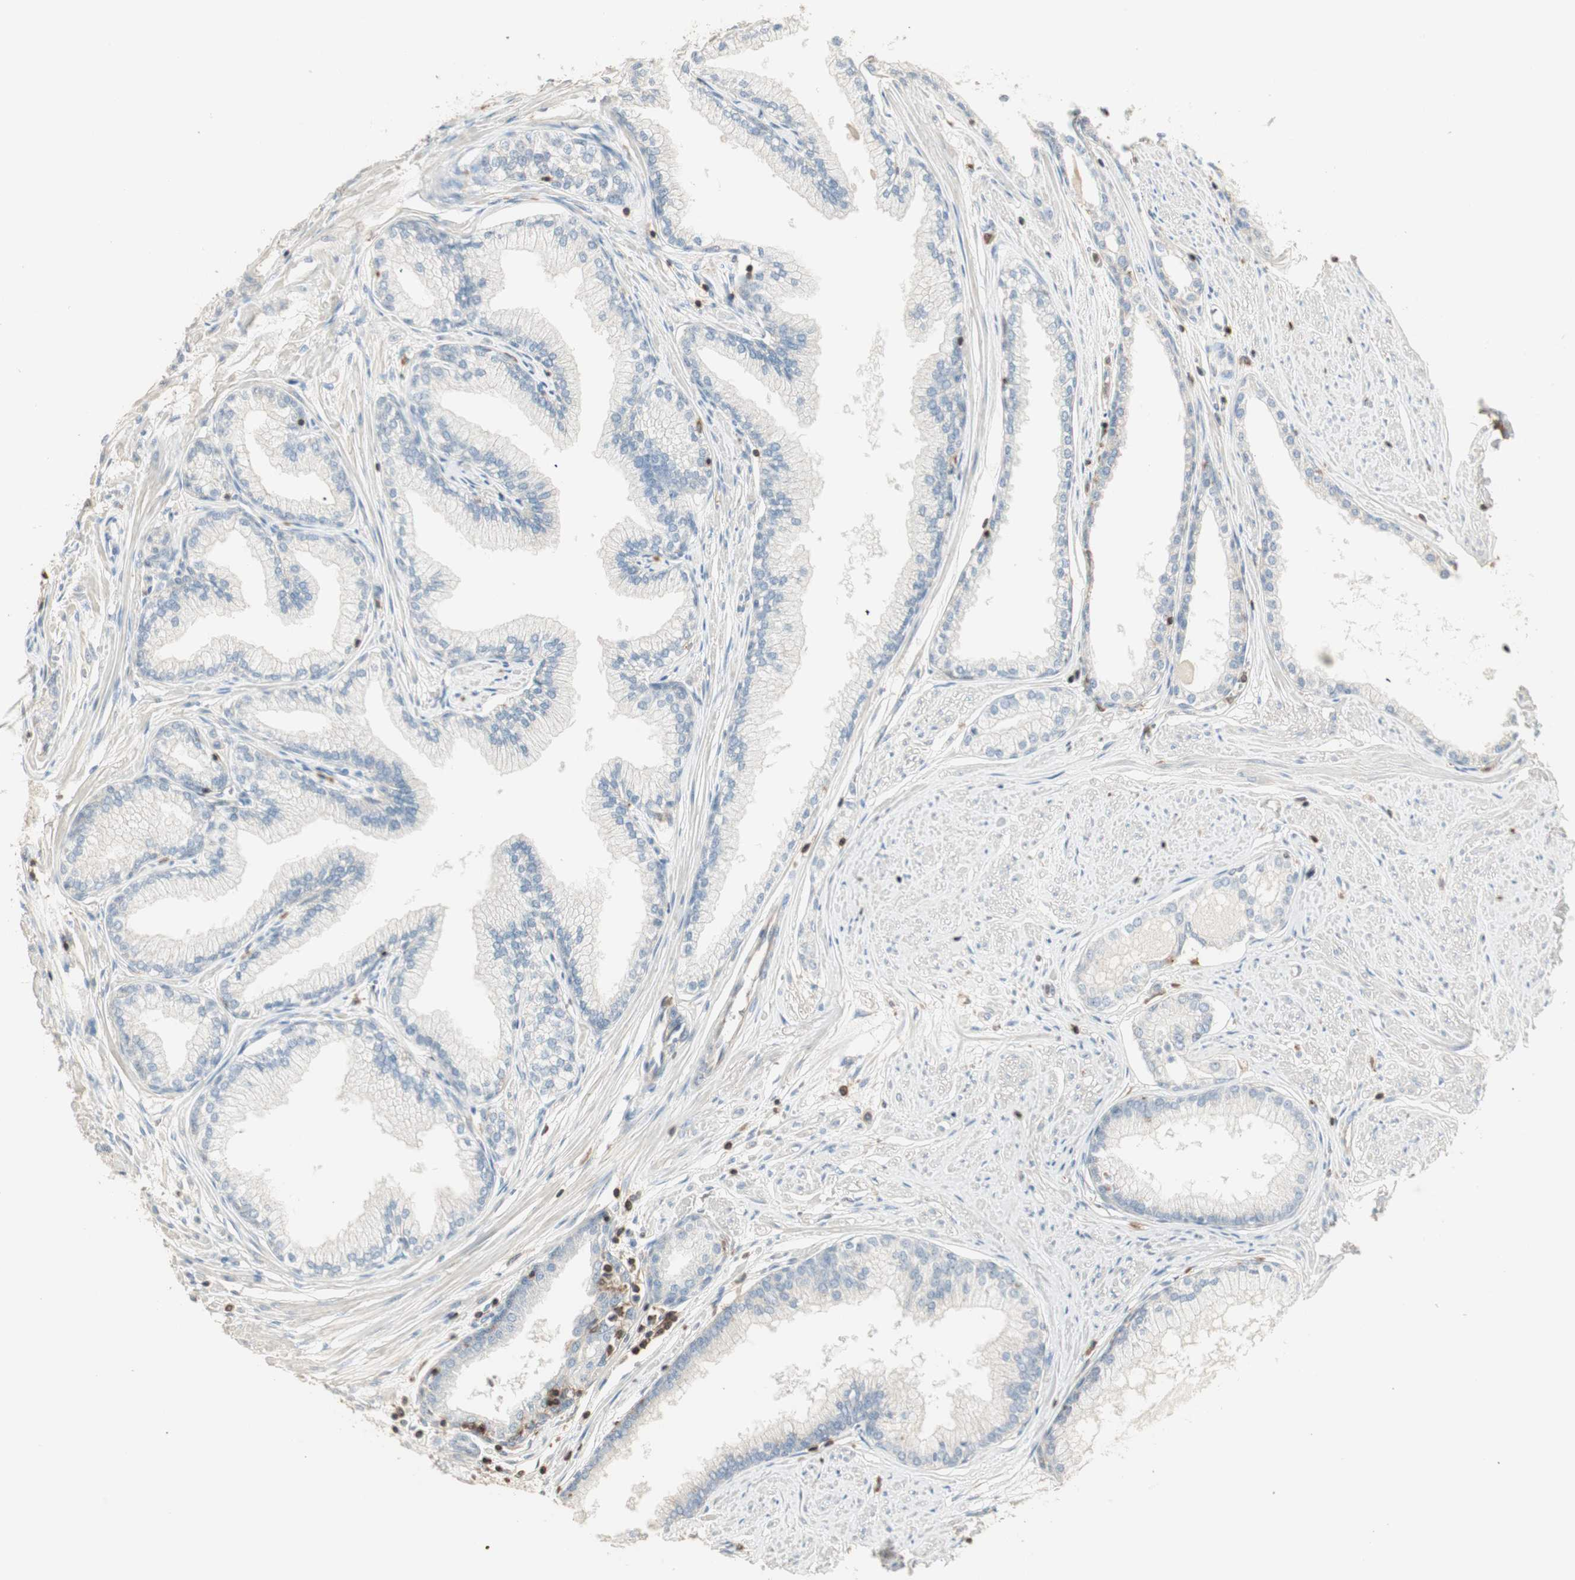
{"staining": {"intensity": "negative", "quantity": "none", "location": "none"}, "tissue": "prostate", "cell_type": "Glandular cells", "image_type": "normal", "snomed": [{"axis": "morphology", "description": "Normal tissue, NOS"}, {"axis": "topography", "description": "Prostate"}], "caption": "This micrograph is of unremarkable prostate stained with IHC to label a protein in brown with the nuclei are counter-stained blue. There is no staining in glandular cells.", "gene": "CRLF3", "patient": {"sex": "male", "age": 64}}